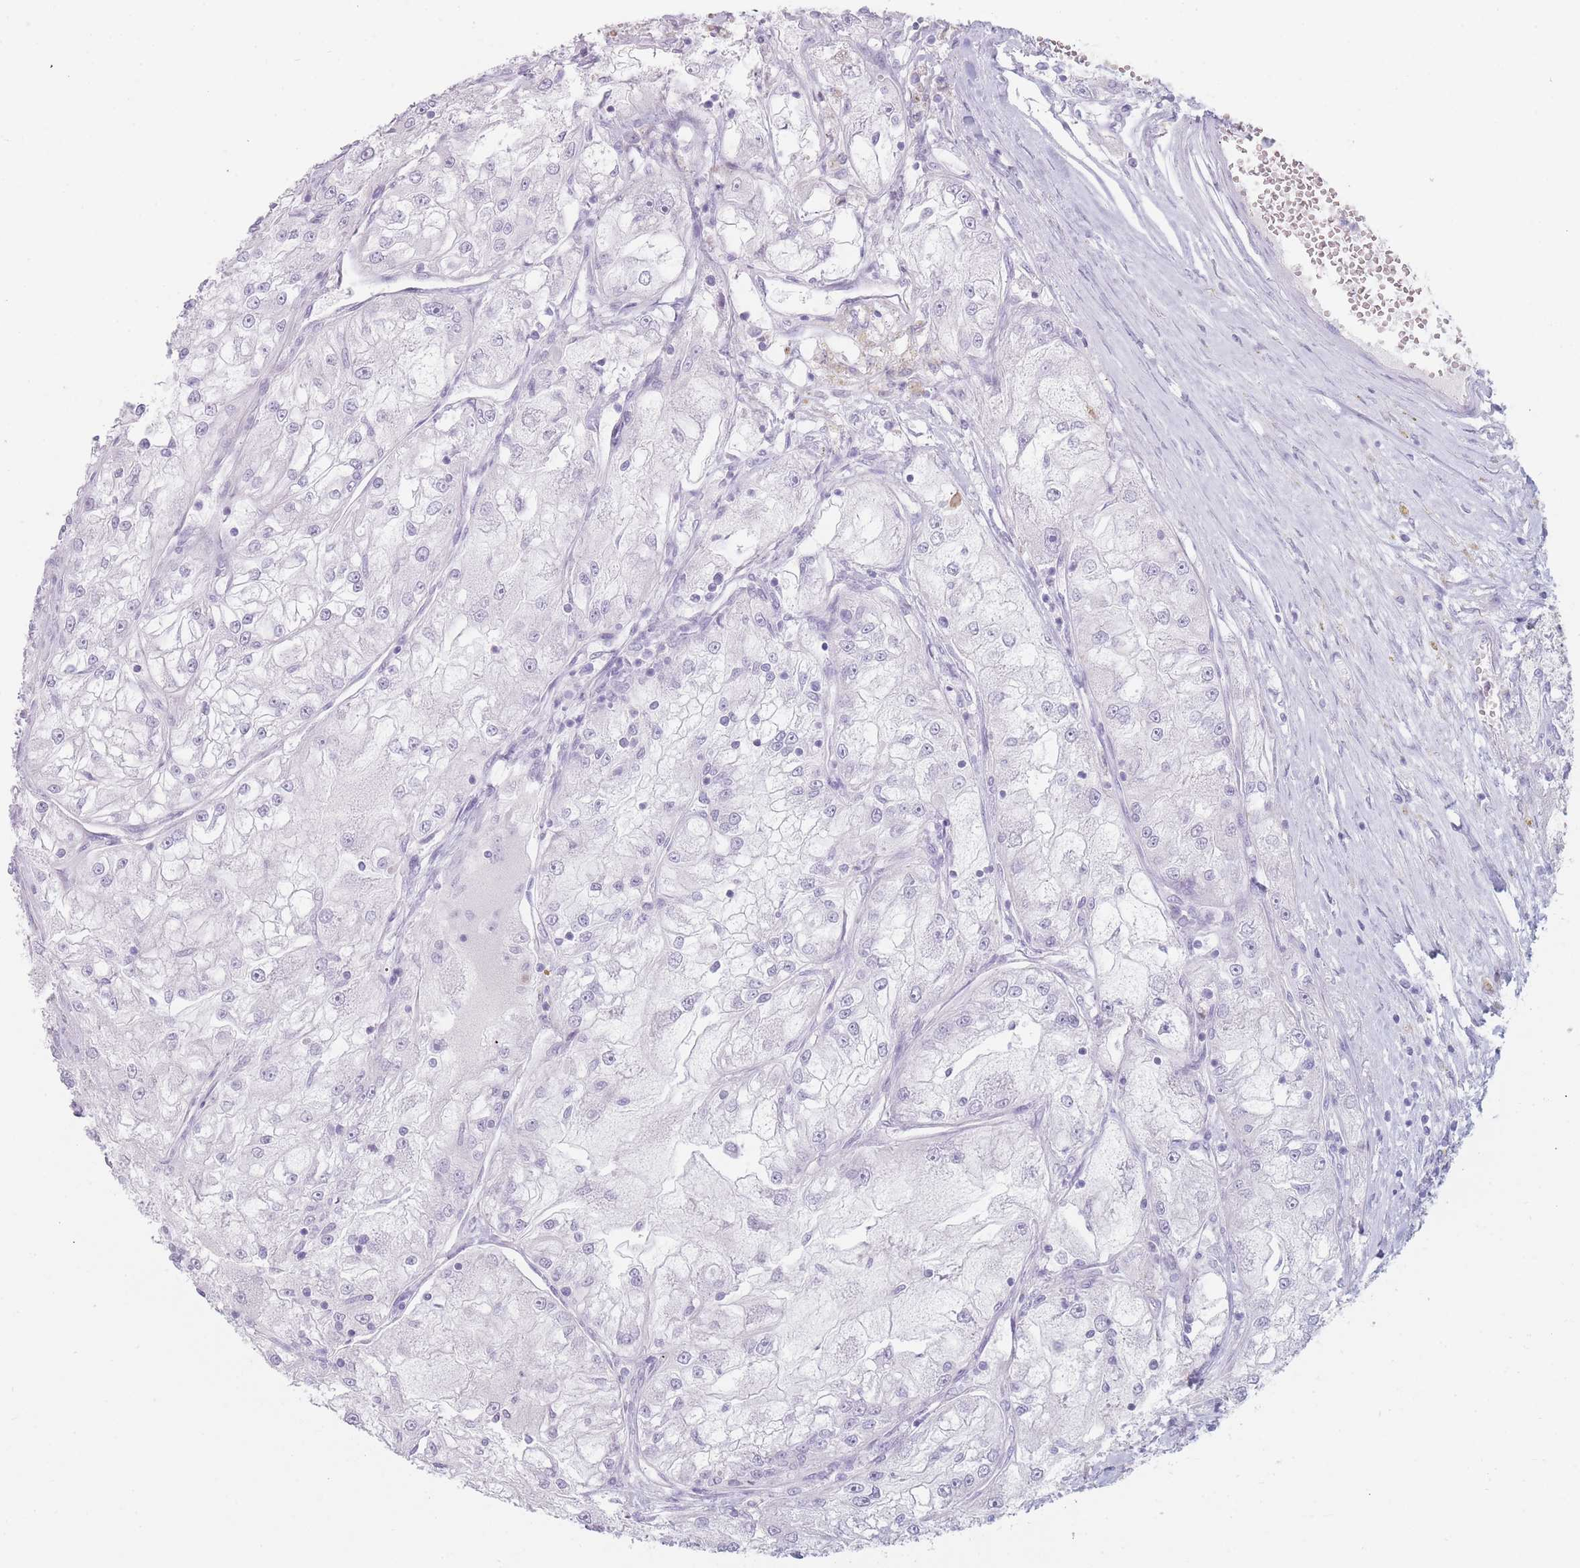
{"staining": {"intensity": "negative", "quantity": "none", "location": "none"}, "tissue": "renal cancer", "cell_type": "Tumor cells", "image_type": "cancer", "snomed": [{"axis": "morphology", "description": "Adenocarcinoma, NOS"}, {"axis": "topography", "description": "Kidney"}], "caption": "Immunohistochemical staining of human adenocarcinoma (renal) displays no significant positivity in tumor cells.", "gene": "GPR12", "patient": {"sex": "female", "age": 72}}